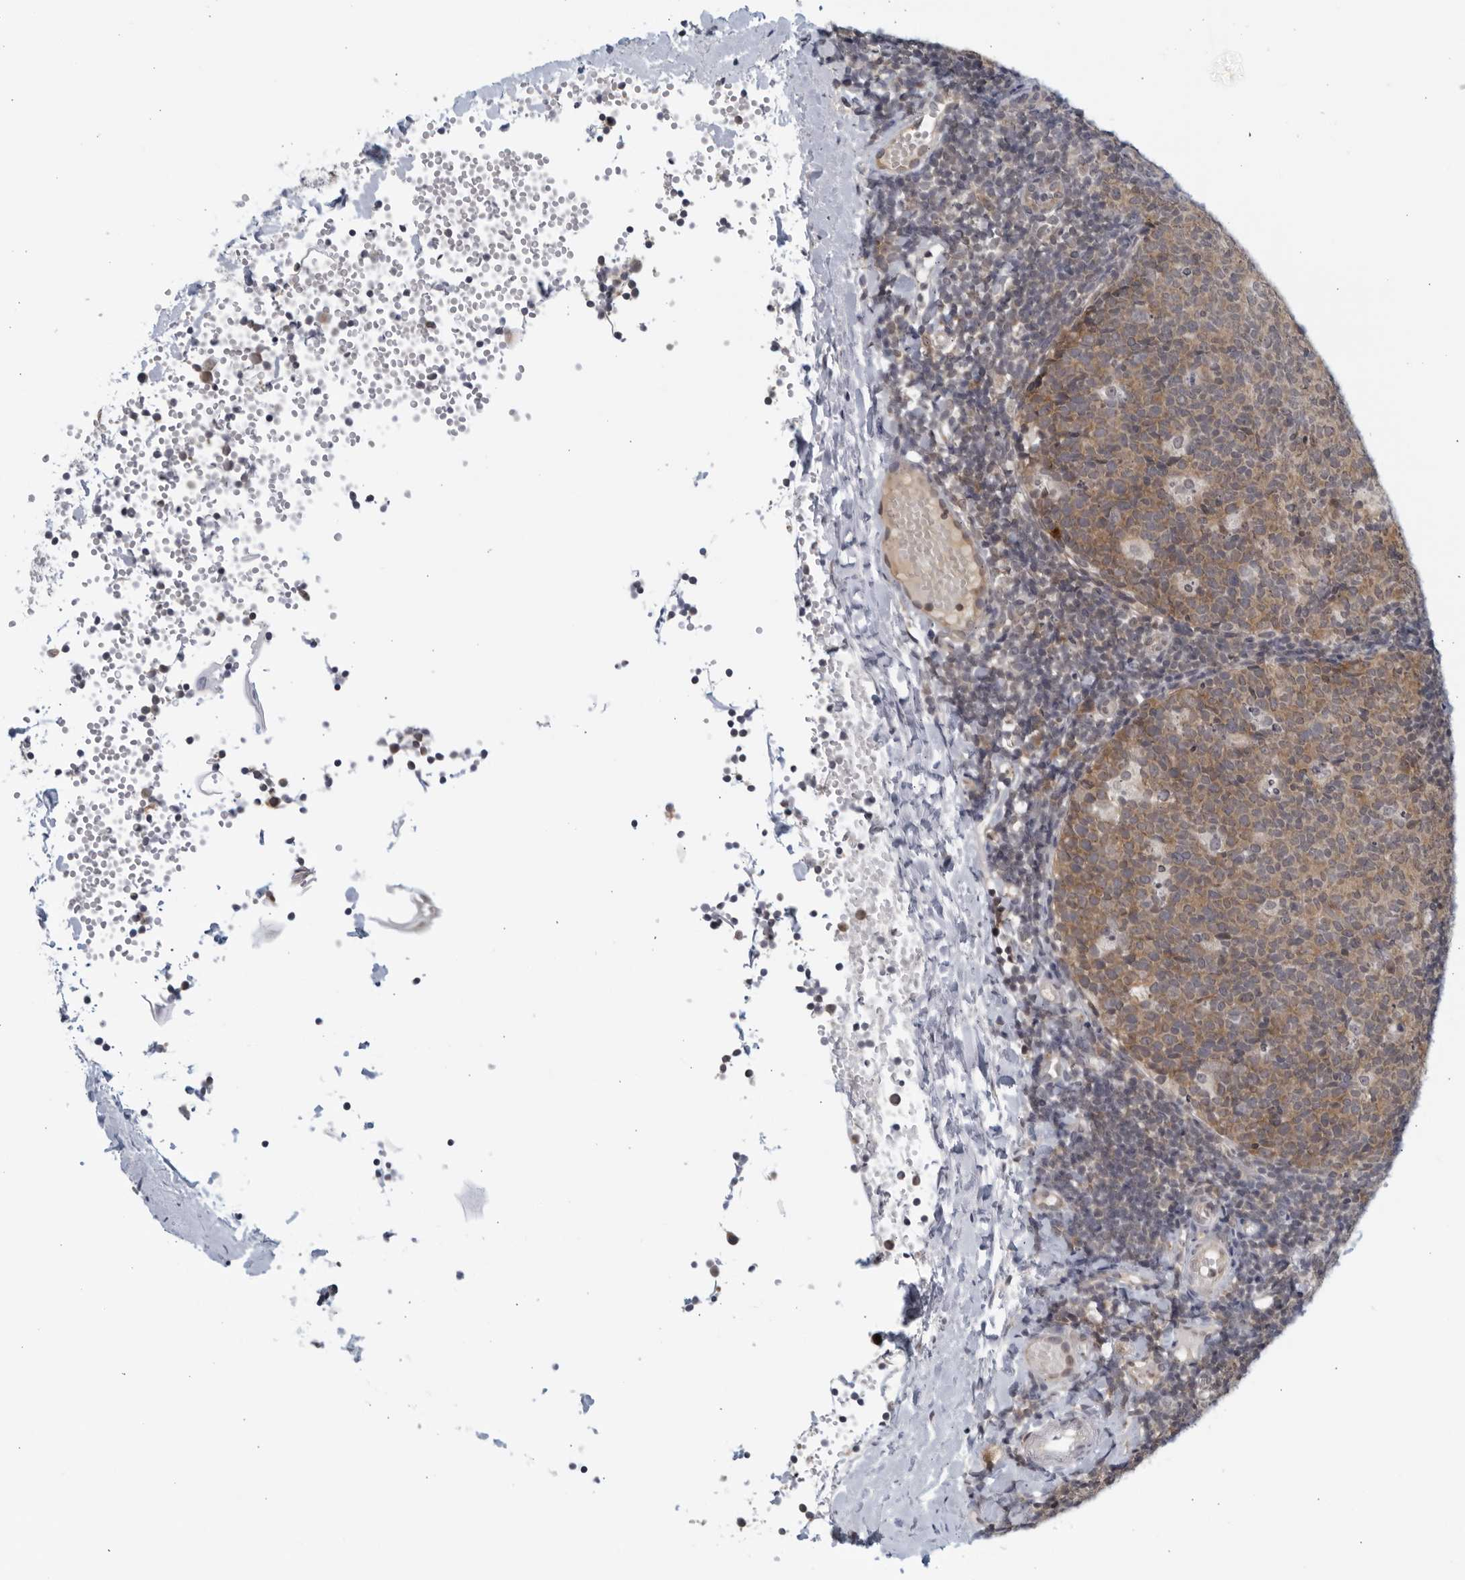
{"staining": {"intensity": "moderate", "quantity": "25%-75%", "location": "cytoplasmic/membranous"}, "tissue": "tonsil", "cell_type": "Germinal center cells", "image_type": "normal", "snomed": [{"axis": "morphology", "description": "Normal tissue, NOS"}, {"axis": "topography", "description": "Tonsil"}], "caption": "Immunohistochemistry (IHC) of benign tonsil demonstrates medium levels of moderate cytoplasmic/membranous staining in approximately 25%-75% of germinal center cells. (IHC, brightfield microscopy, high magnification).", "gene": "RC3H1", "patient": {"sex": "female", "age": 19}}